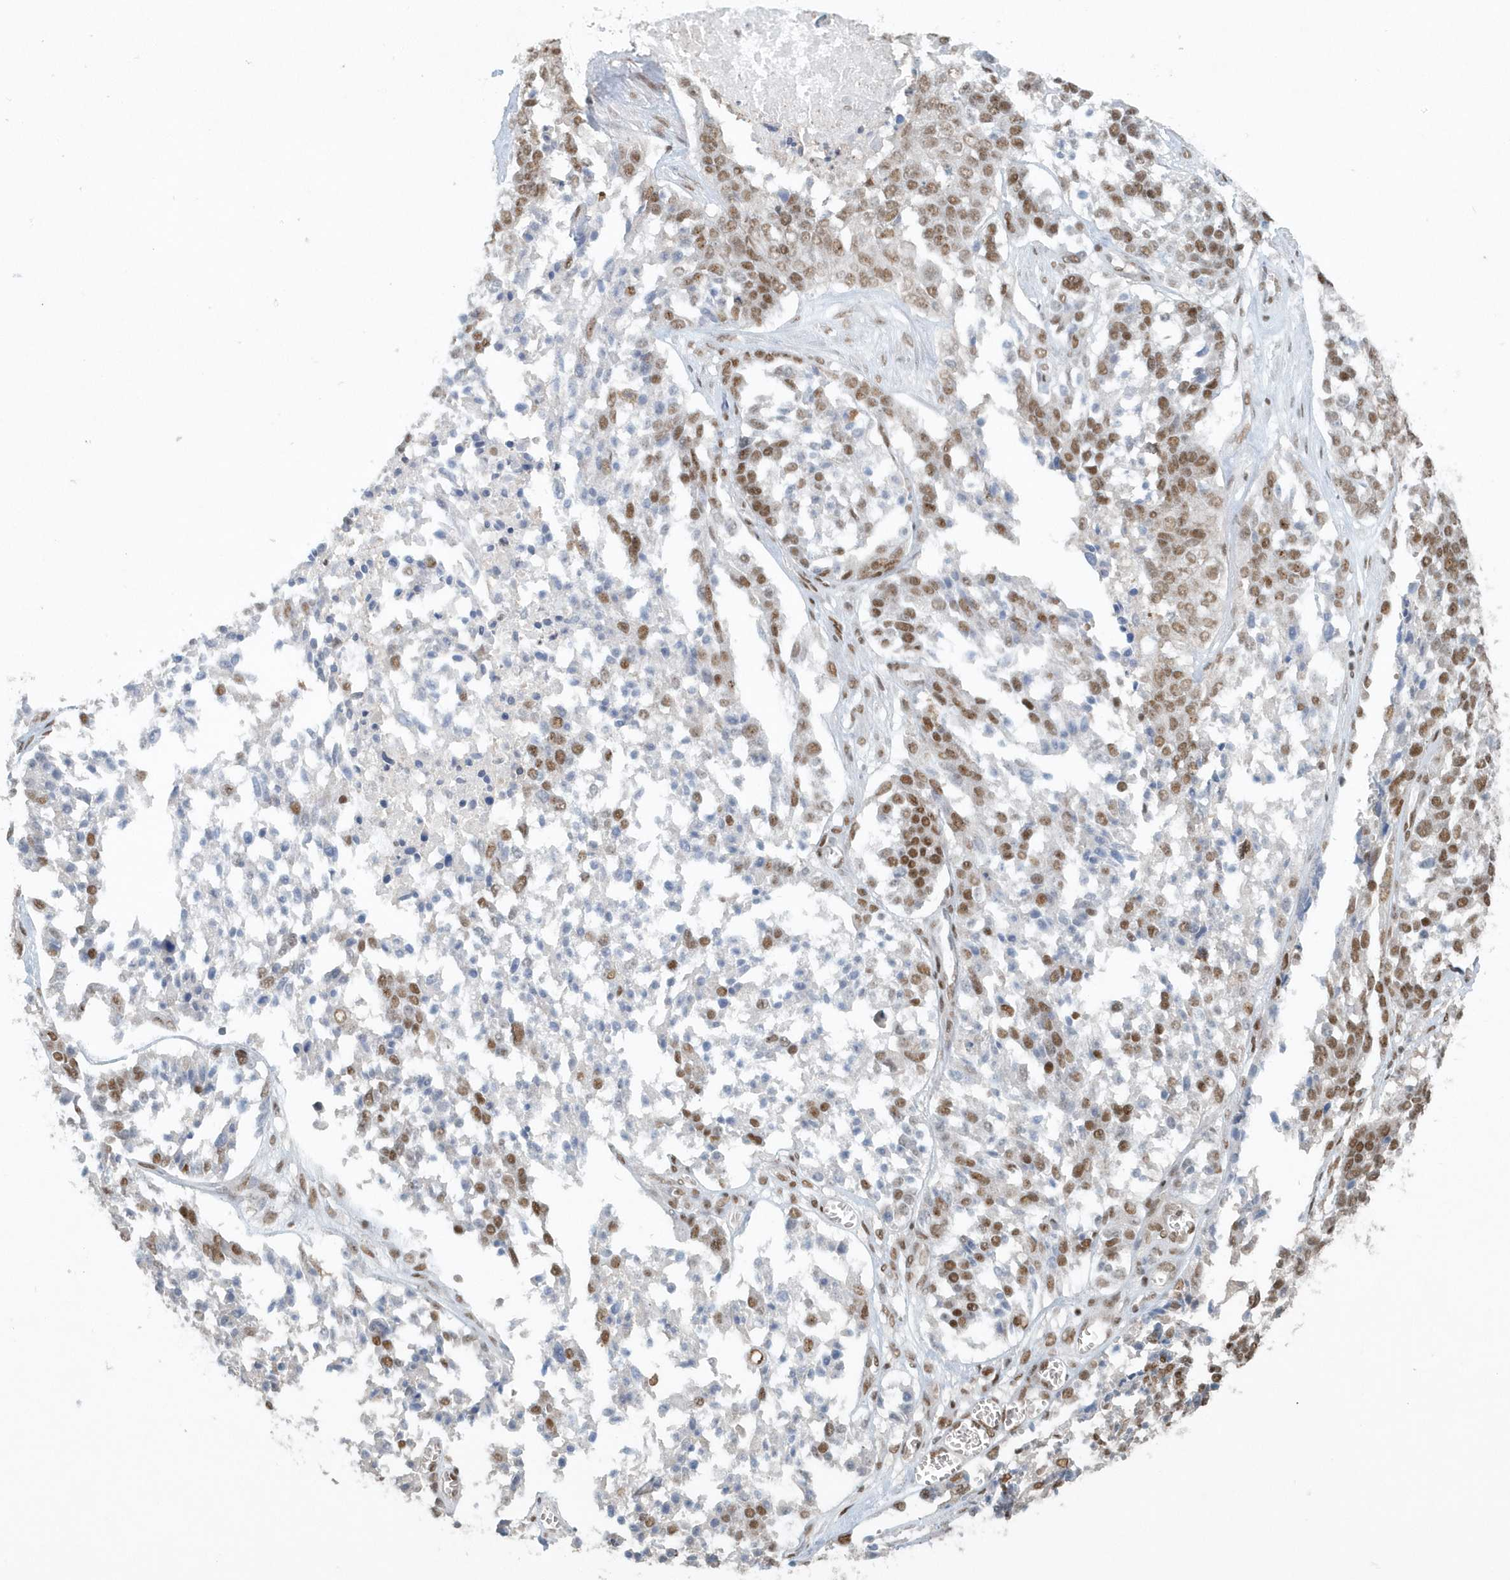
{"staining": {"intensity": "moderate", "quantity": "25%-75%", "location": "nuclear"}, "tissue": "ovarian cancer", "cell_type": "Tumor cells", "image_type": "cancer", "snomed": [{"axis": "morphology", "description": "Cystadenocarcinoma, serous, NOS"}, {"axis": "topography", "description": "Ovary"}], "caption": "The image exhibits immunohistochemical staining of ovarian cancer (serous cystadenocarcinoma). There is moderate nuclear positivity is appreciated in approximately 25%-75% of tumor cells.", "gene": "YTHDC1", "patient": {"sex": "female", "age": 44}}